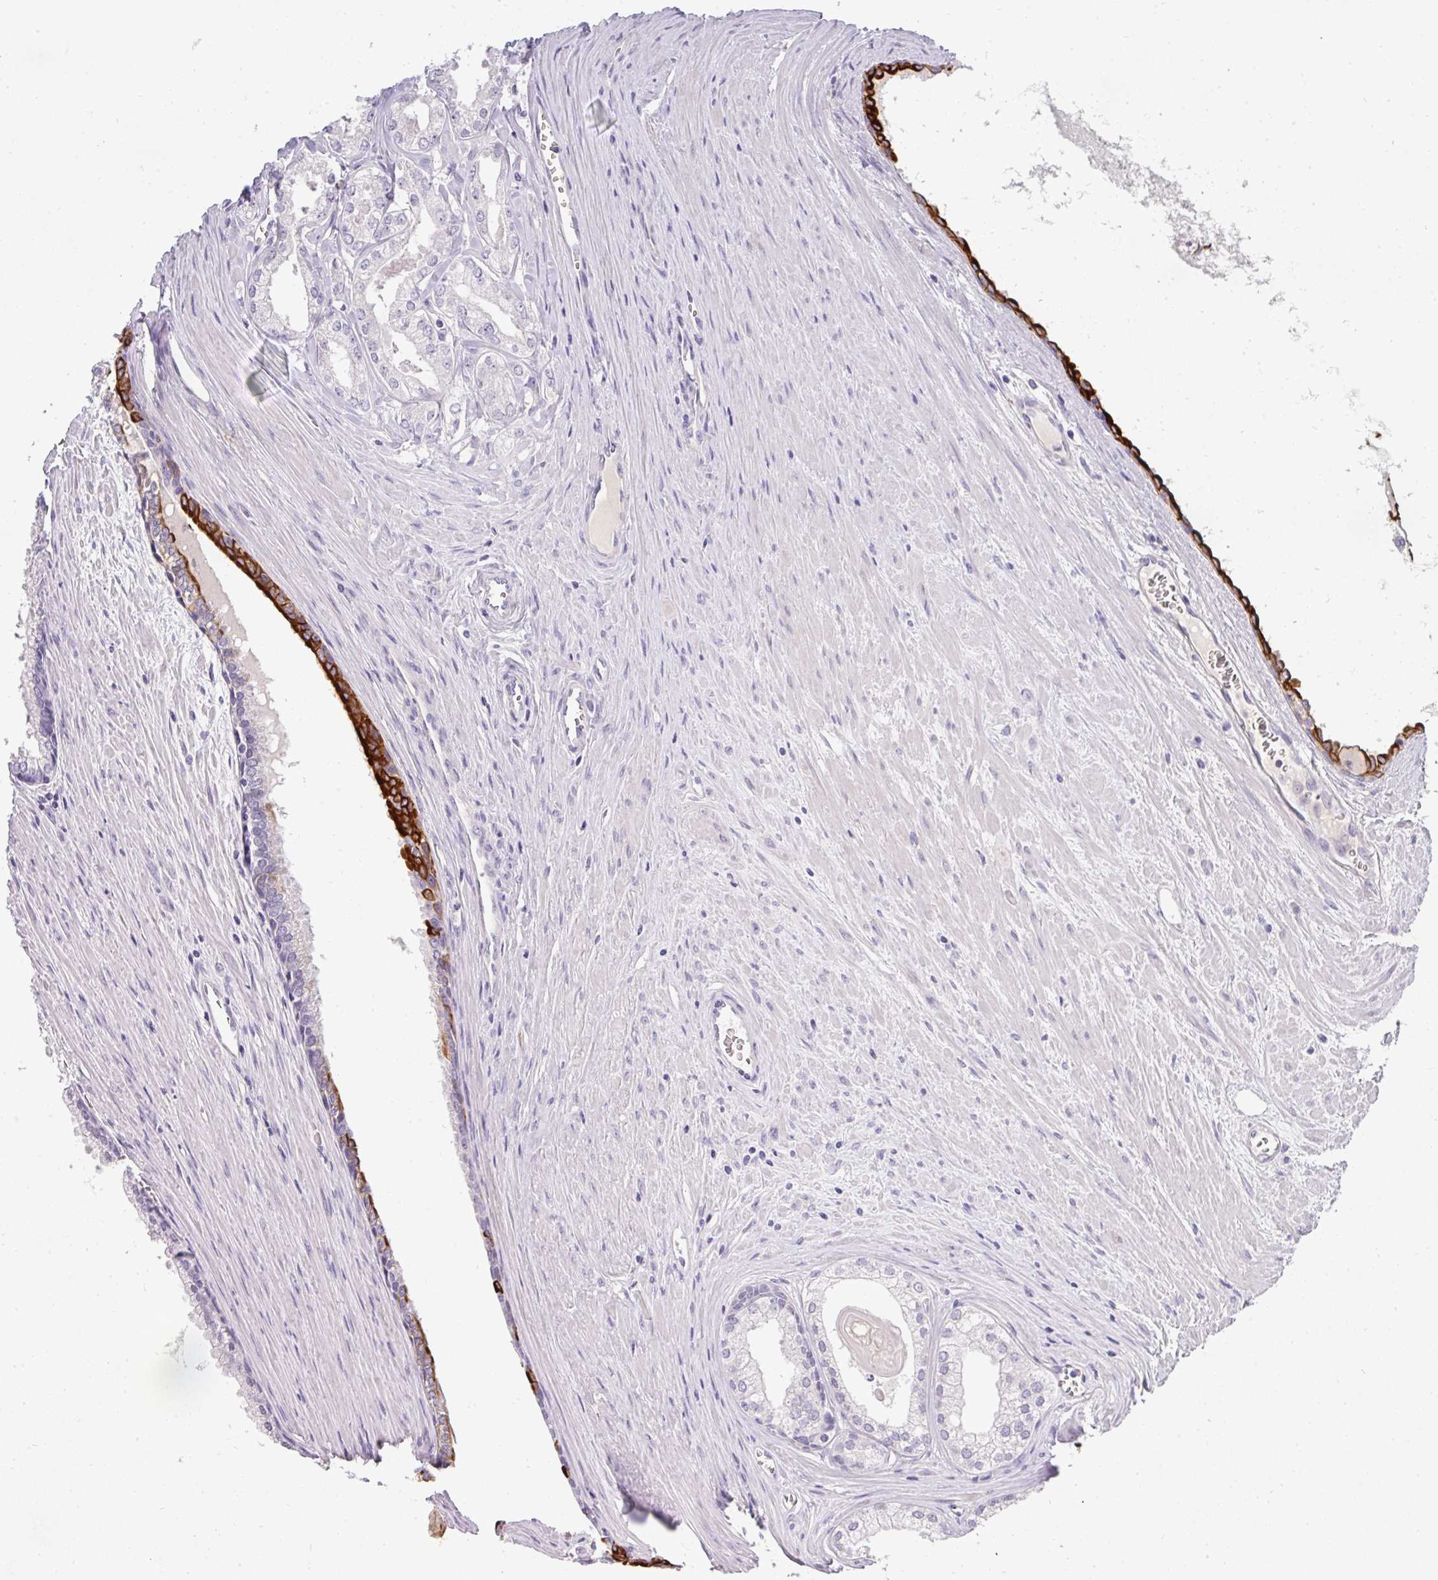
{"staining": {"intensity": "negative", "quantity": "none", "location": "none"}, "tissue": "prostate cancer", "cell_type": "Tumor cells", "image_type": "cancer", "snomed": [{"axis": "morphology", "description": "Adenocarcinoma, High grade"}, {"axis": "topography", "description": "Prostate"}], "caption": "Protein analysis of prostate adenocarcinoma (high-grade) reveals no significant expression in tumor cells.", "gene": "ASXL3", "patient": {"sex": "male", "age": 68}}